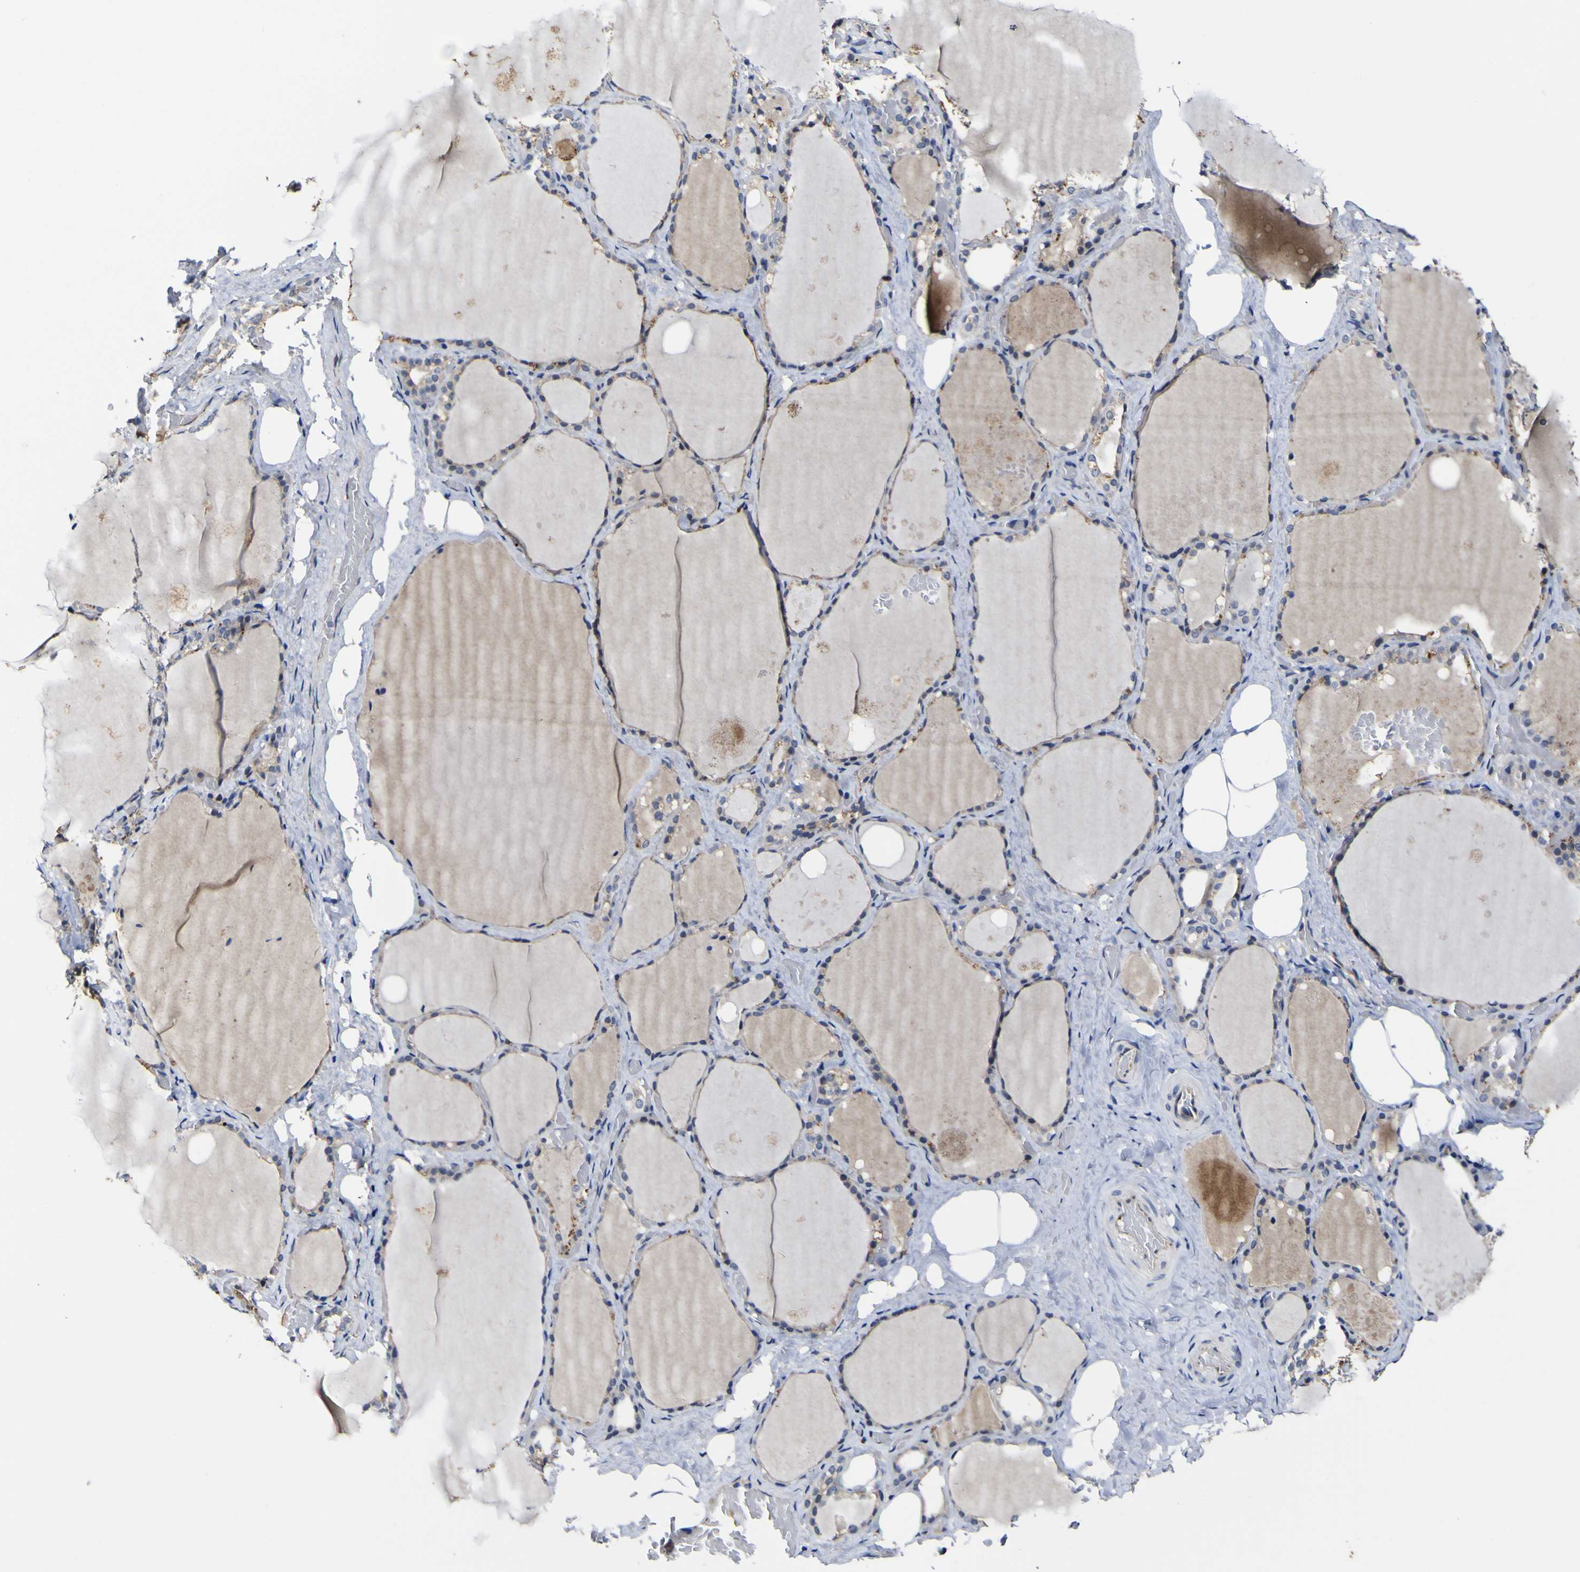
{"staining": {"intensity": "weak", "quantity": ">75%", "location": "cytoplasmic/membranous"}, "tissue": "thyroid gland", "cell_type": "Glandular cells", "image_type": "normal", "snomed": [{"axis": "morphology", "description": "Normal tissue, NOS"}, {"axis": "topography", "description": "Thyroid gland"}], "caption": "Weak cytoplasmic/membranous expression for a protein is appreciated in approximately >75% of glandular cells of benign thyroid gland using immunohistochemistry (IHC).", "gene": "CCL2", "patient": {"sex": "male", "age": 61}}